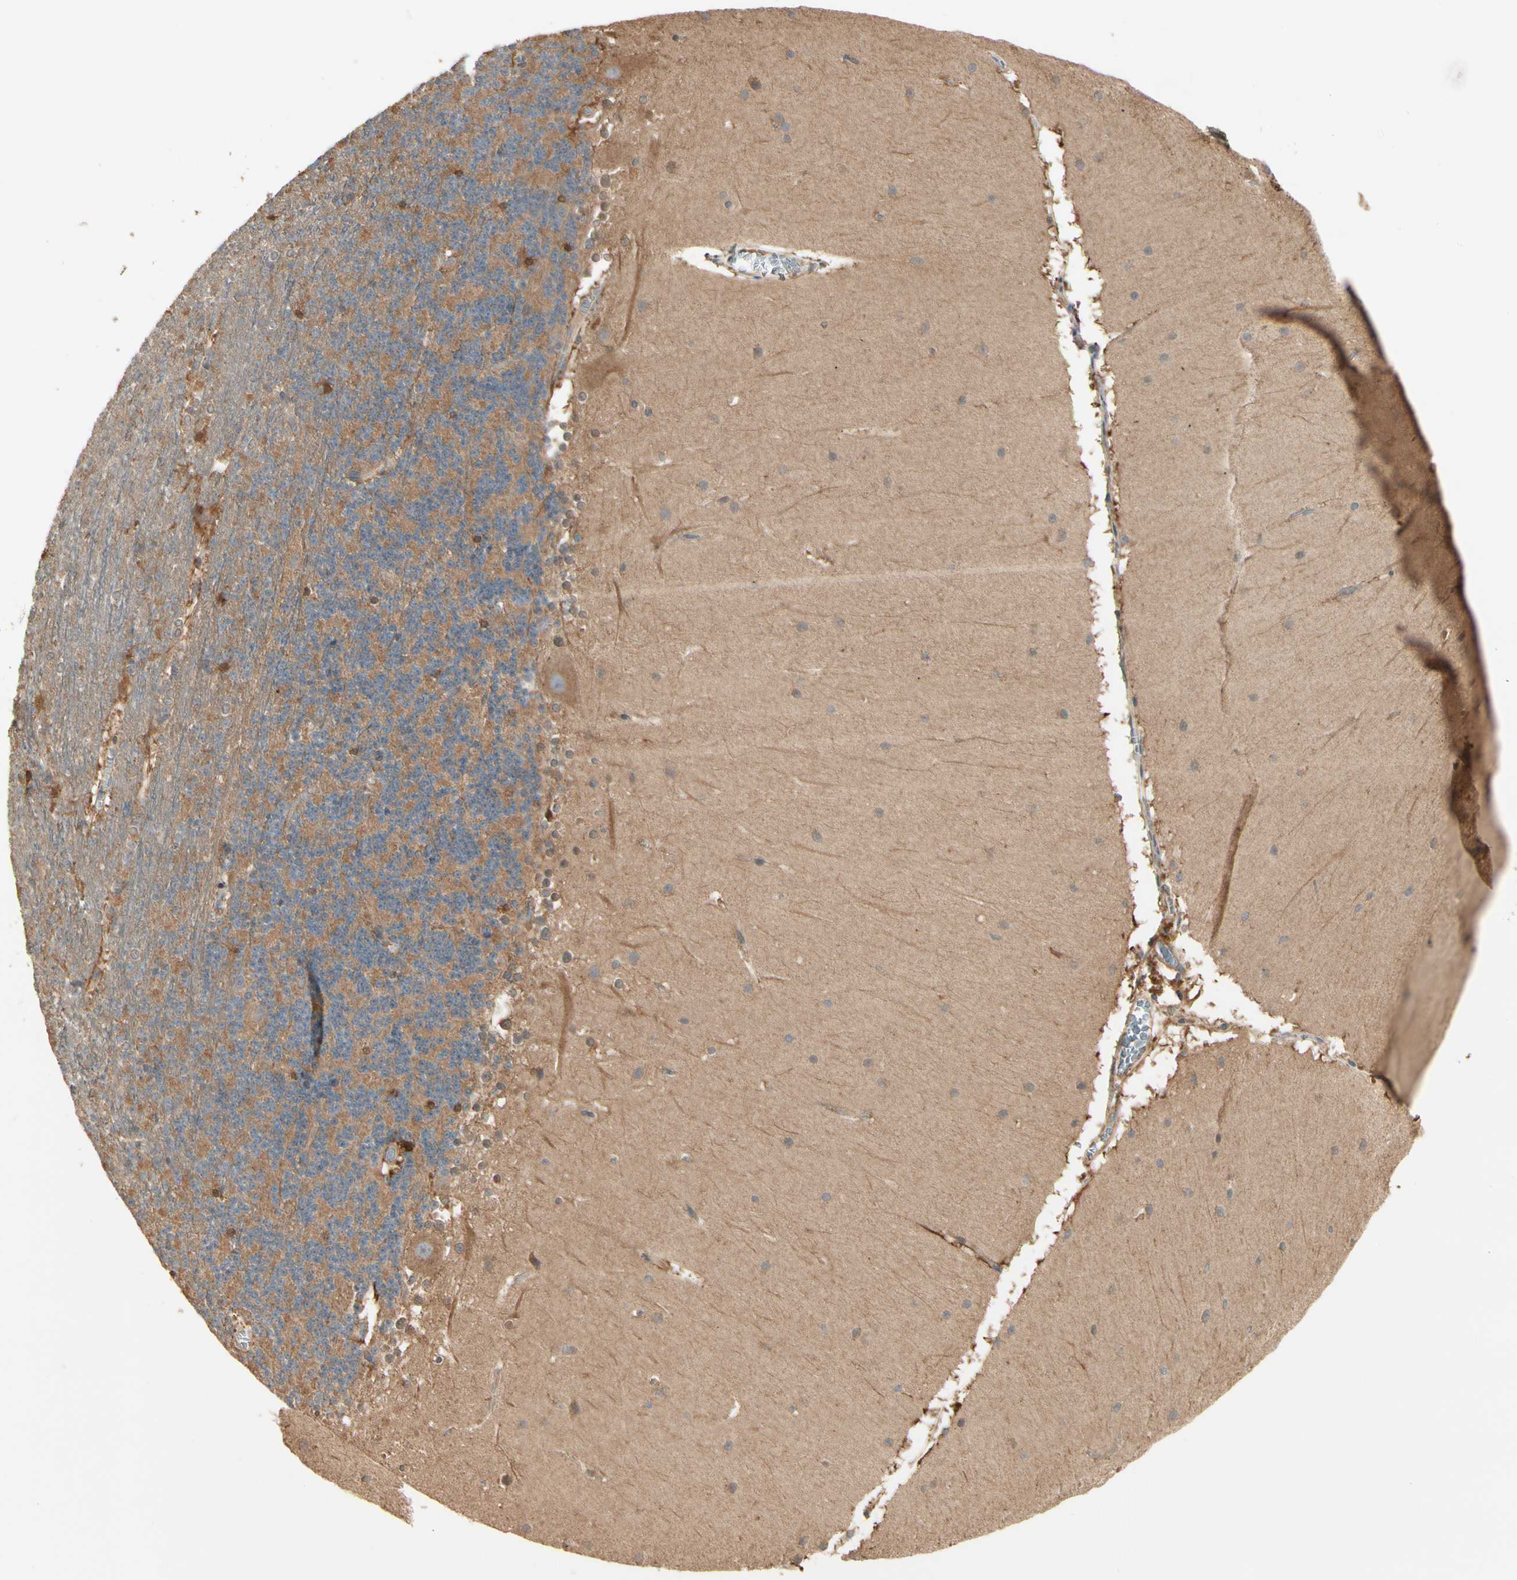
{"staining": {"intensity": "weak", "quantity": "25%-75%", "location": "cytoplasmic/membranous"}, "tissue": "cerebellum", "cell_type": "Cells in granular layer", "image_type": "normal", "snomed": [{"axis": "morphology", "description": "Normal tissue, NOS"}, {"axis": "topography", "description": "Cerebellum"}], "caption": "This histopathology image exhibits benign cerebellum stained with IHC to label a protein in brown. The cytoplasmic/membranous of cells in granular layer show weak positivity for the protein. Nuclei are counter-stained blue.", "gene": "IRAG1", "patient": {"sex": "female", "age": 19}}